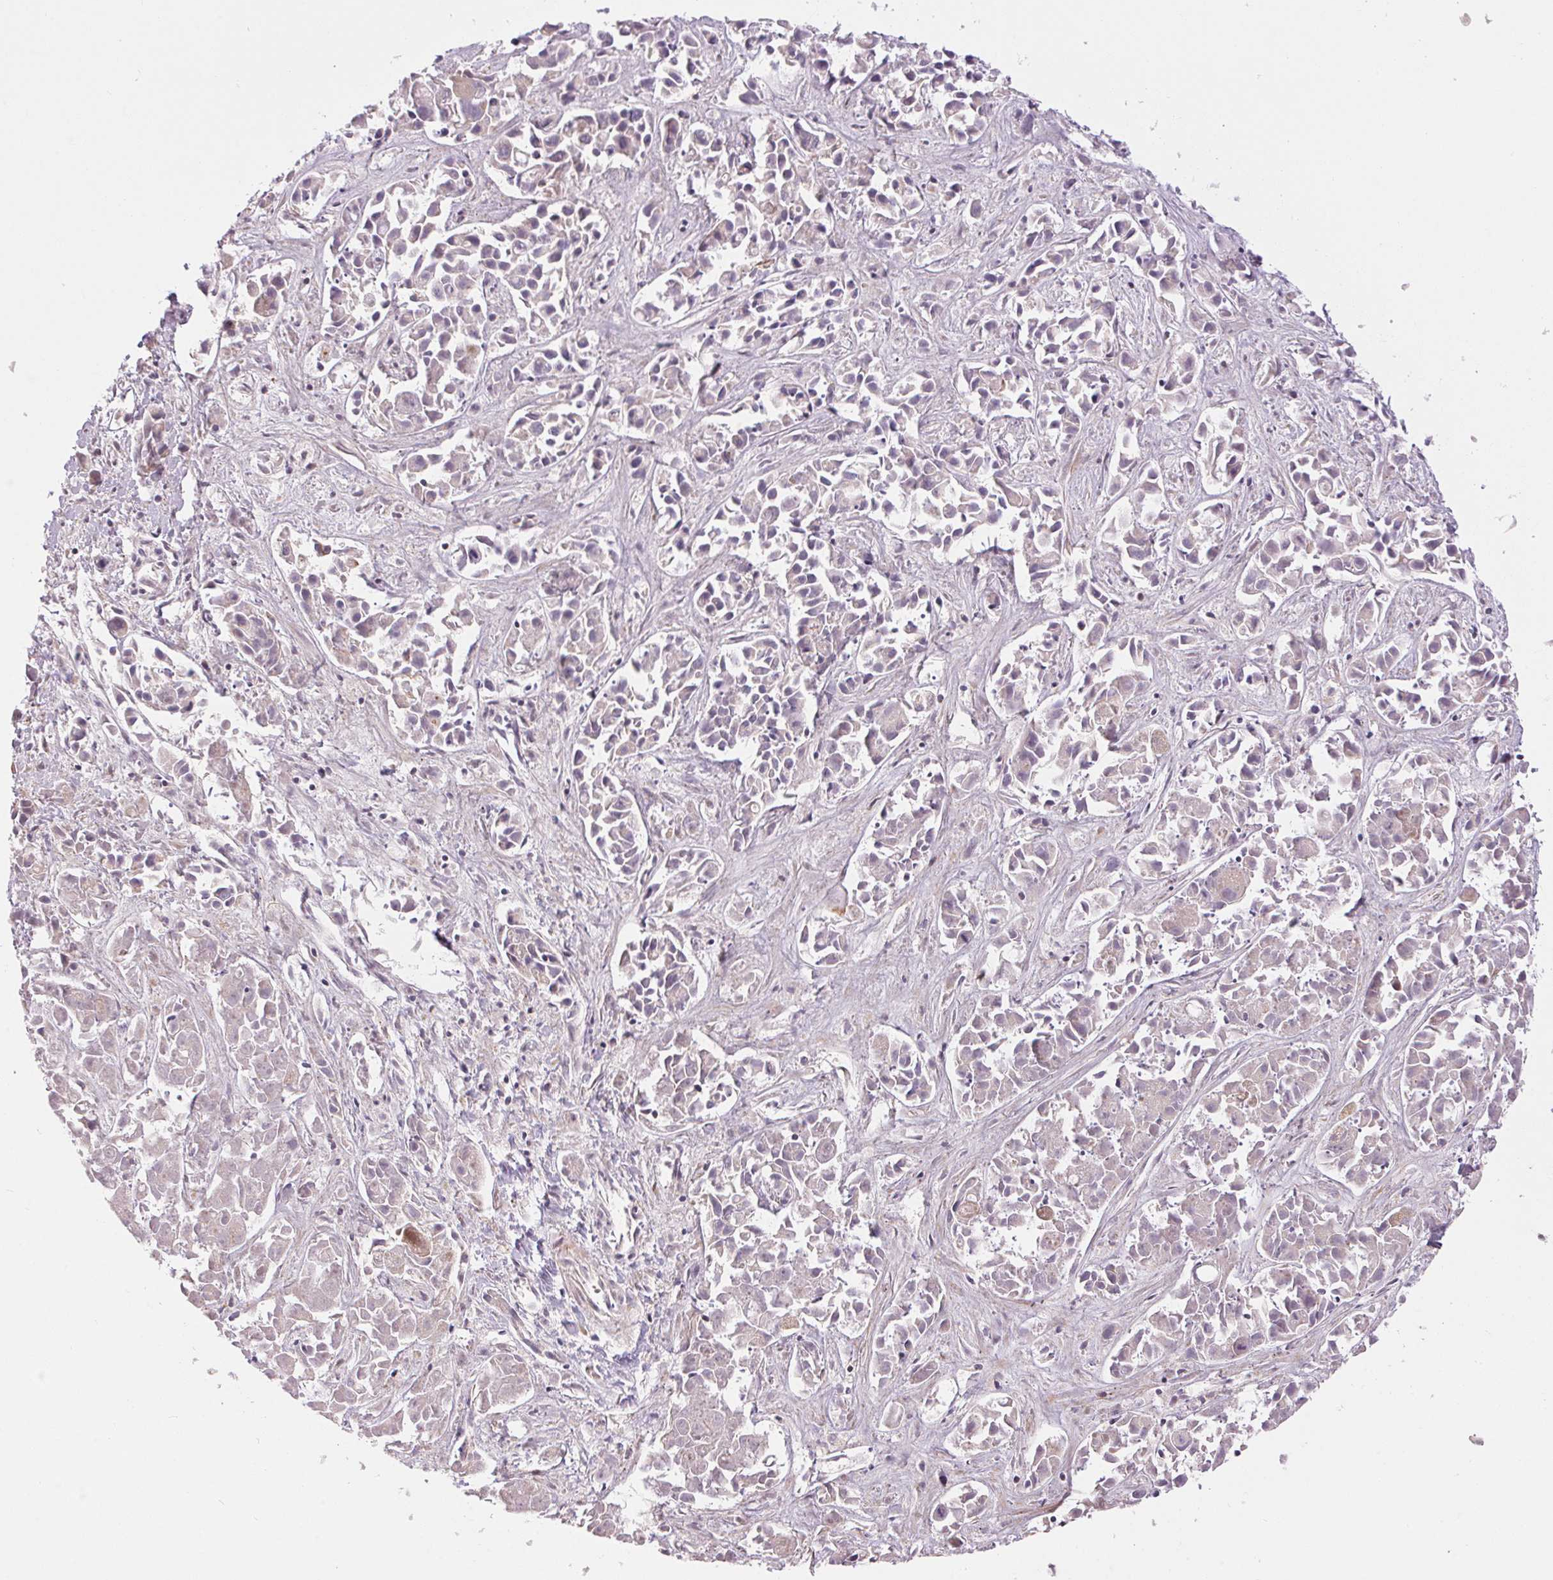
{"staining": {"intensity": "negative", "quantity": "none", "location": "none"}, "tissue": "liver cancer", "cell_type": "Tumor cells", "image_type": "cancer", "snomed": [{"axis": "morphology", "description": "Cholangiocarcinoma"}, {"axis": "topography", "description": "Liver"}], "caption": "Immunohistochemistry (IHC) image of neoplastic tissue: liver cancer stained with DAB shows no significant protein expression in tumor cells.", "gene": "UNC13B", "patient": {"sex": "female", "age": 81}}